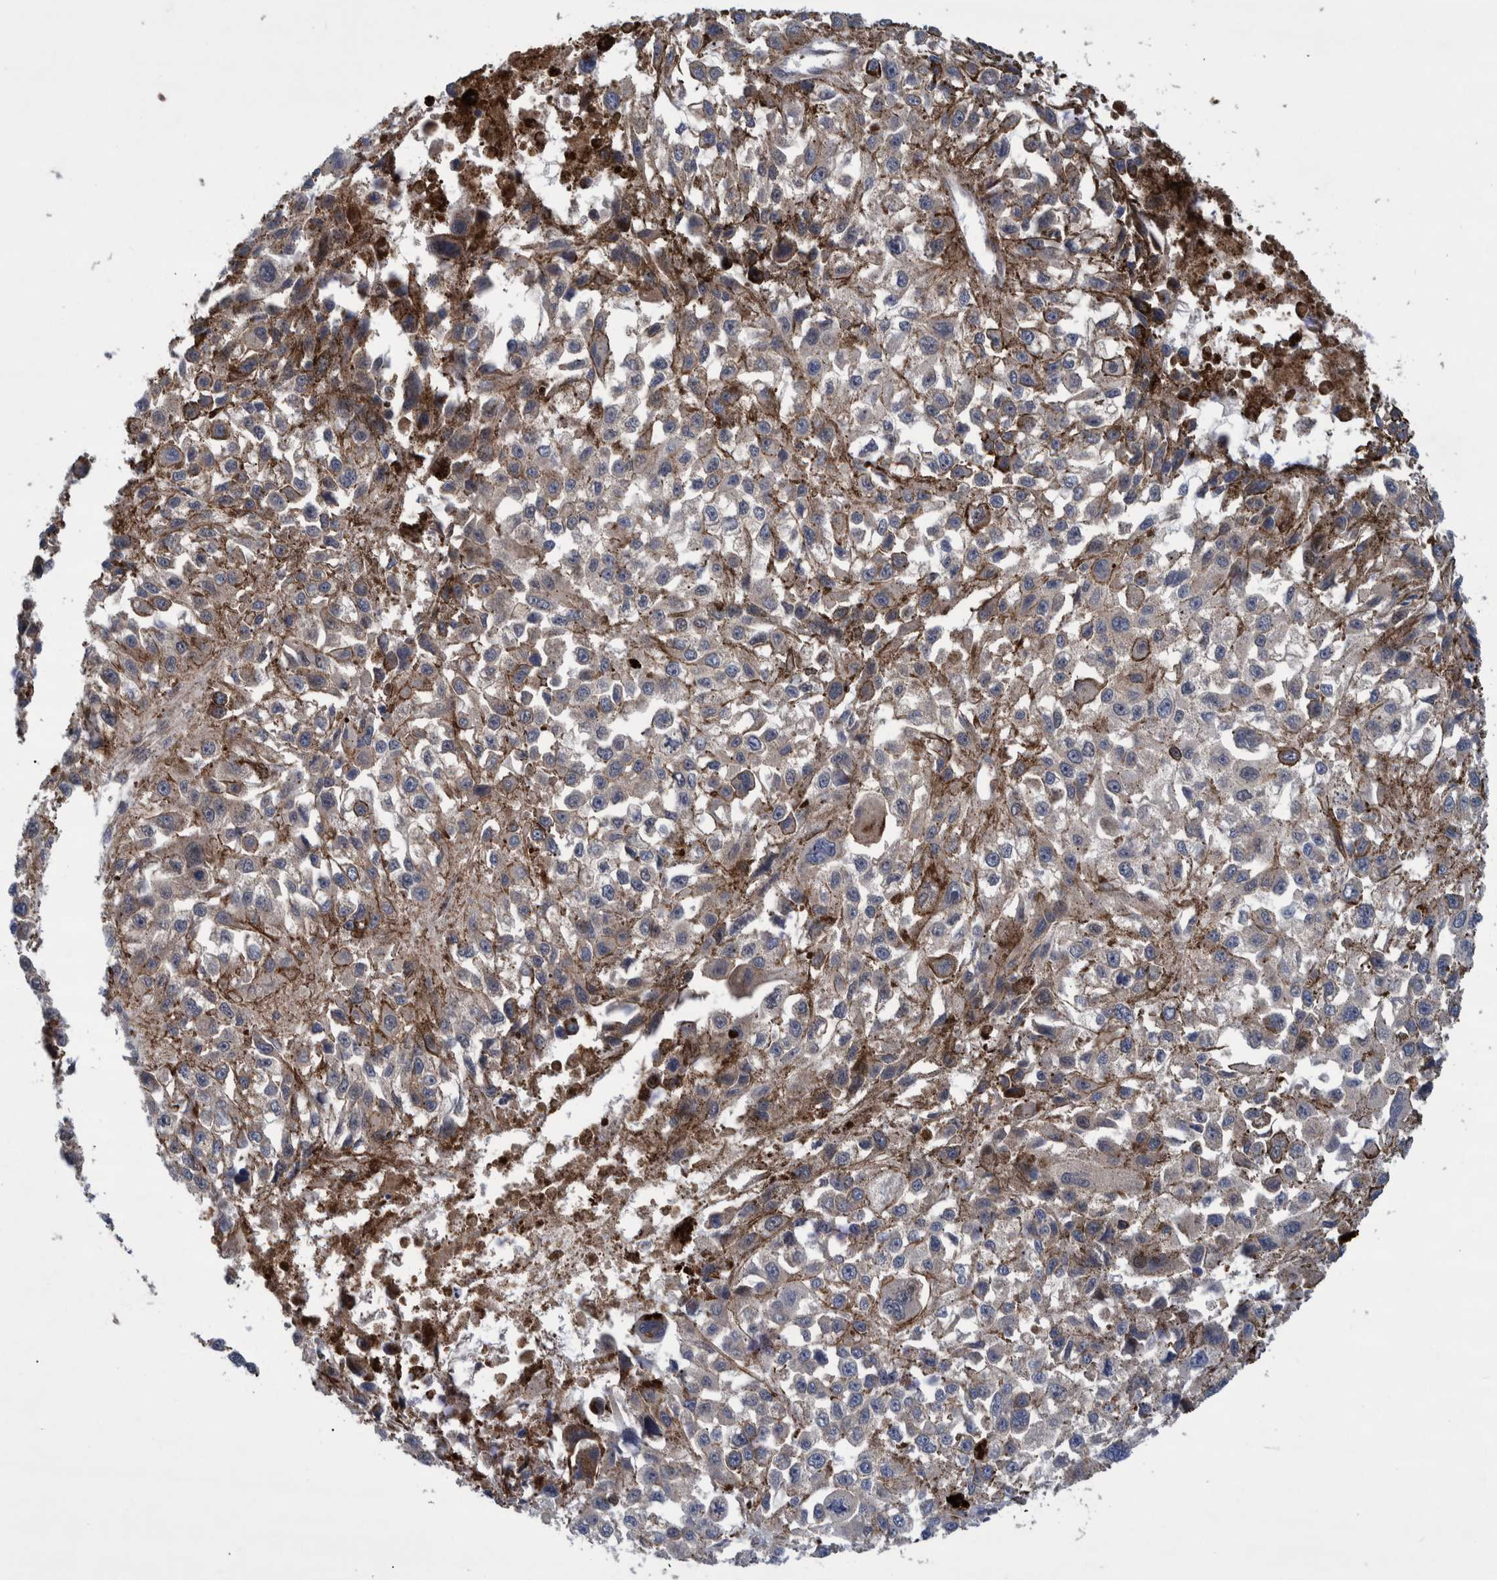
{"staining": {"intensity": "weak", "quantity": ">75%", "location": "cytoplasmic/membranous"}, "tissue": "melanoma", "cell_type": "Tumor cells", "image_type": "cancer", "snomed": [{"axis": "morphology", "description": "Malignant melanoma, Metastatic site"}, {"axis": "topography", "description": "Lymph node"}], "caption": "Human melanoma stained for a protein (brown) reveals weak cytoplasmic/membranous positive staining in approximately >75% of tumor cells.", "gene": "GRPEL2", "patient": {"sex": "male", "age": 59}}